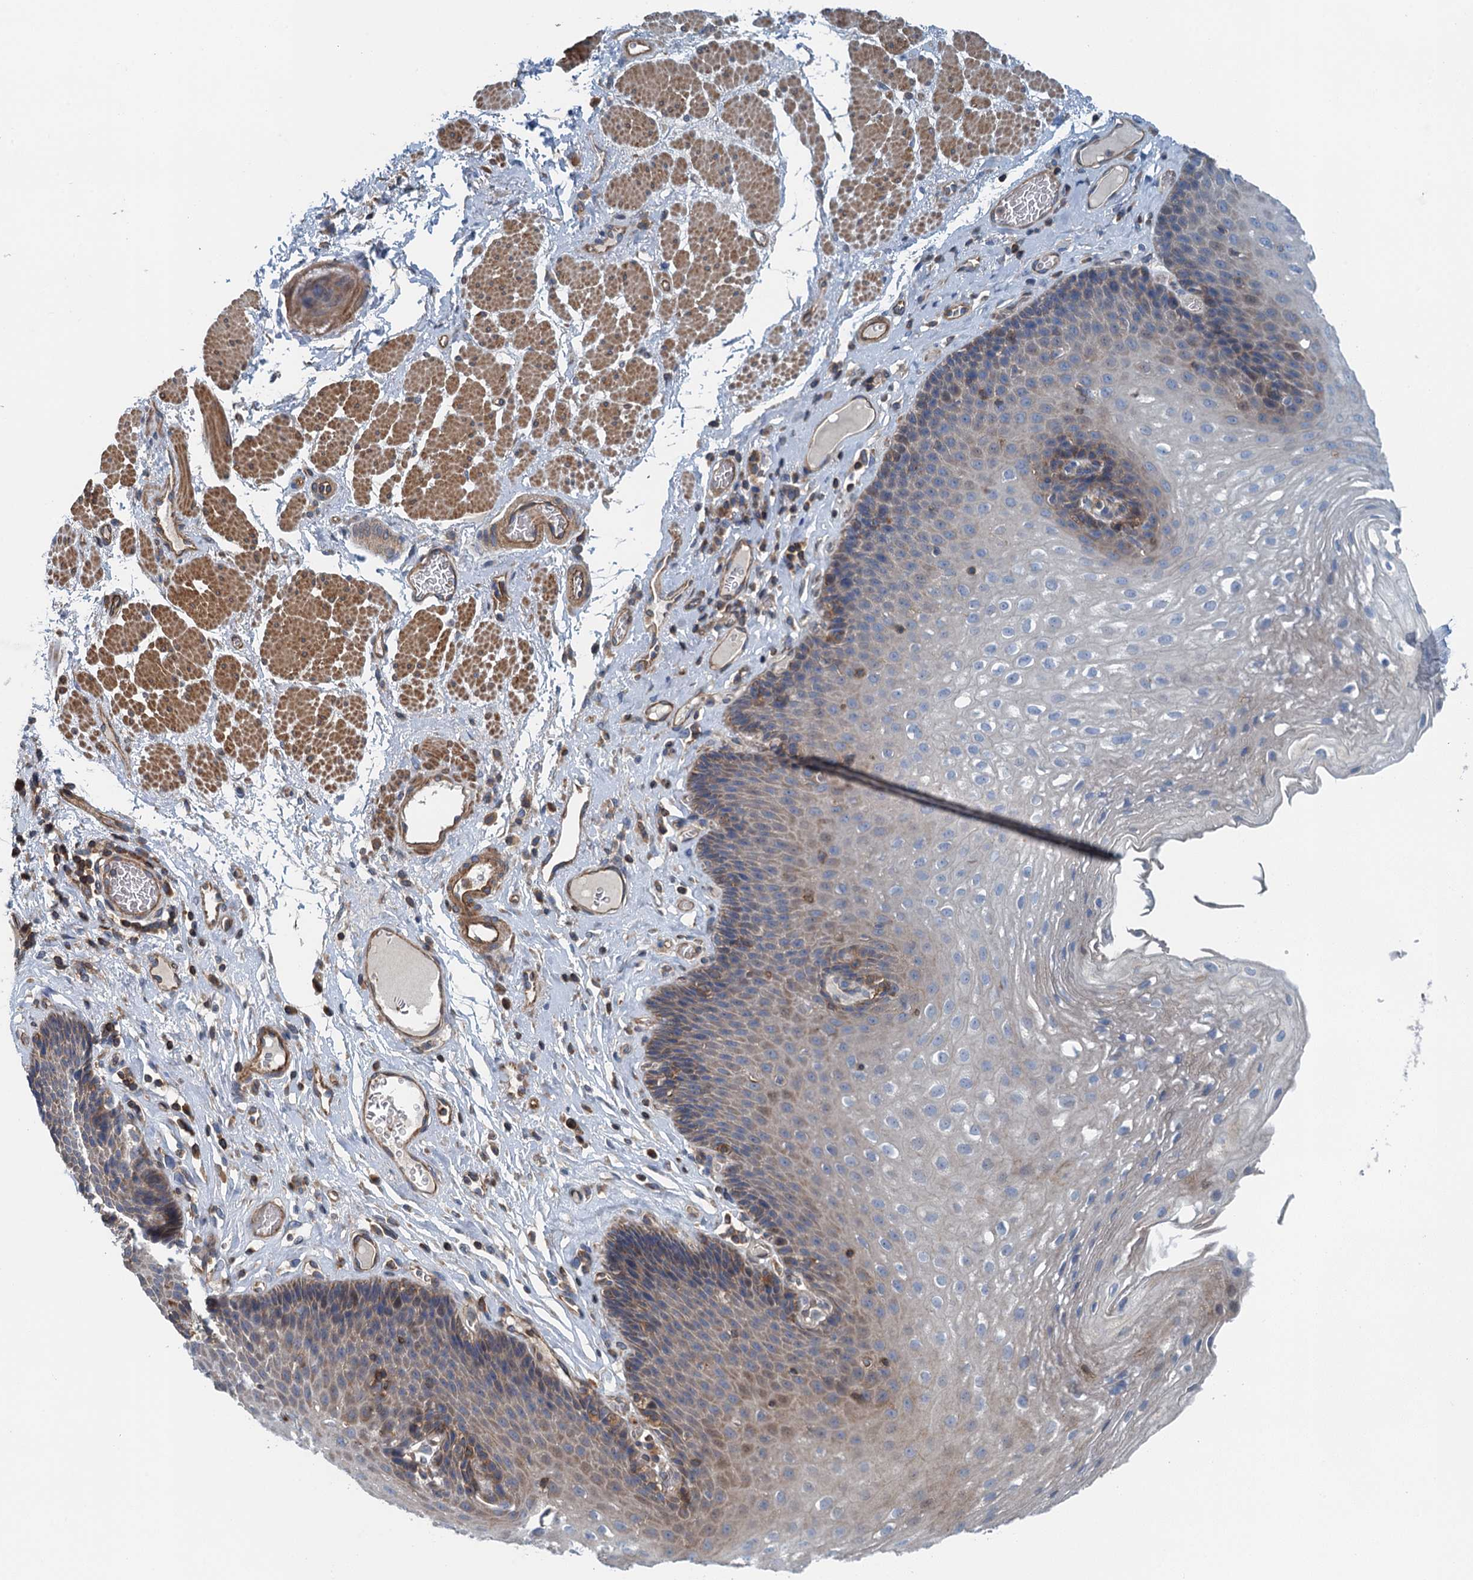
{"staining": {"intensity": "moderate", "quantity": "<25%", "location": "cytoplasmic/membranous,nuclear"}, "tissue": "esophagus", "cell_type": "Squamous epithelial cells", "image_type": "normal", "snomed": [{"axis": "morphology", "description": "Normal tissue, NOS"}, {"axis": "topography", "description": "Esophagus"}], "caption": "A low amount of moderate cytoplasmic/membranous,nuclear positivity is present in approximately <25% of squamous epithelial cells in unremarkable esophagus.", "gene": "PPP1R14D", "patient": {"sex": "female", "age": 66}}